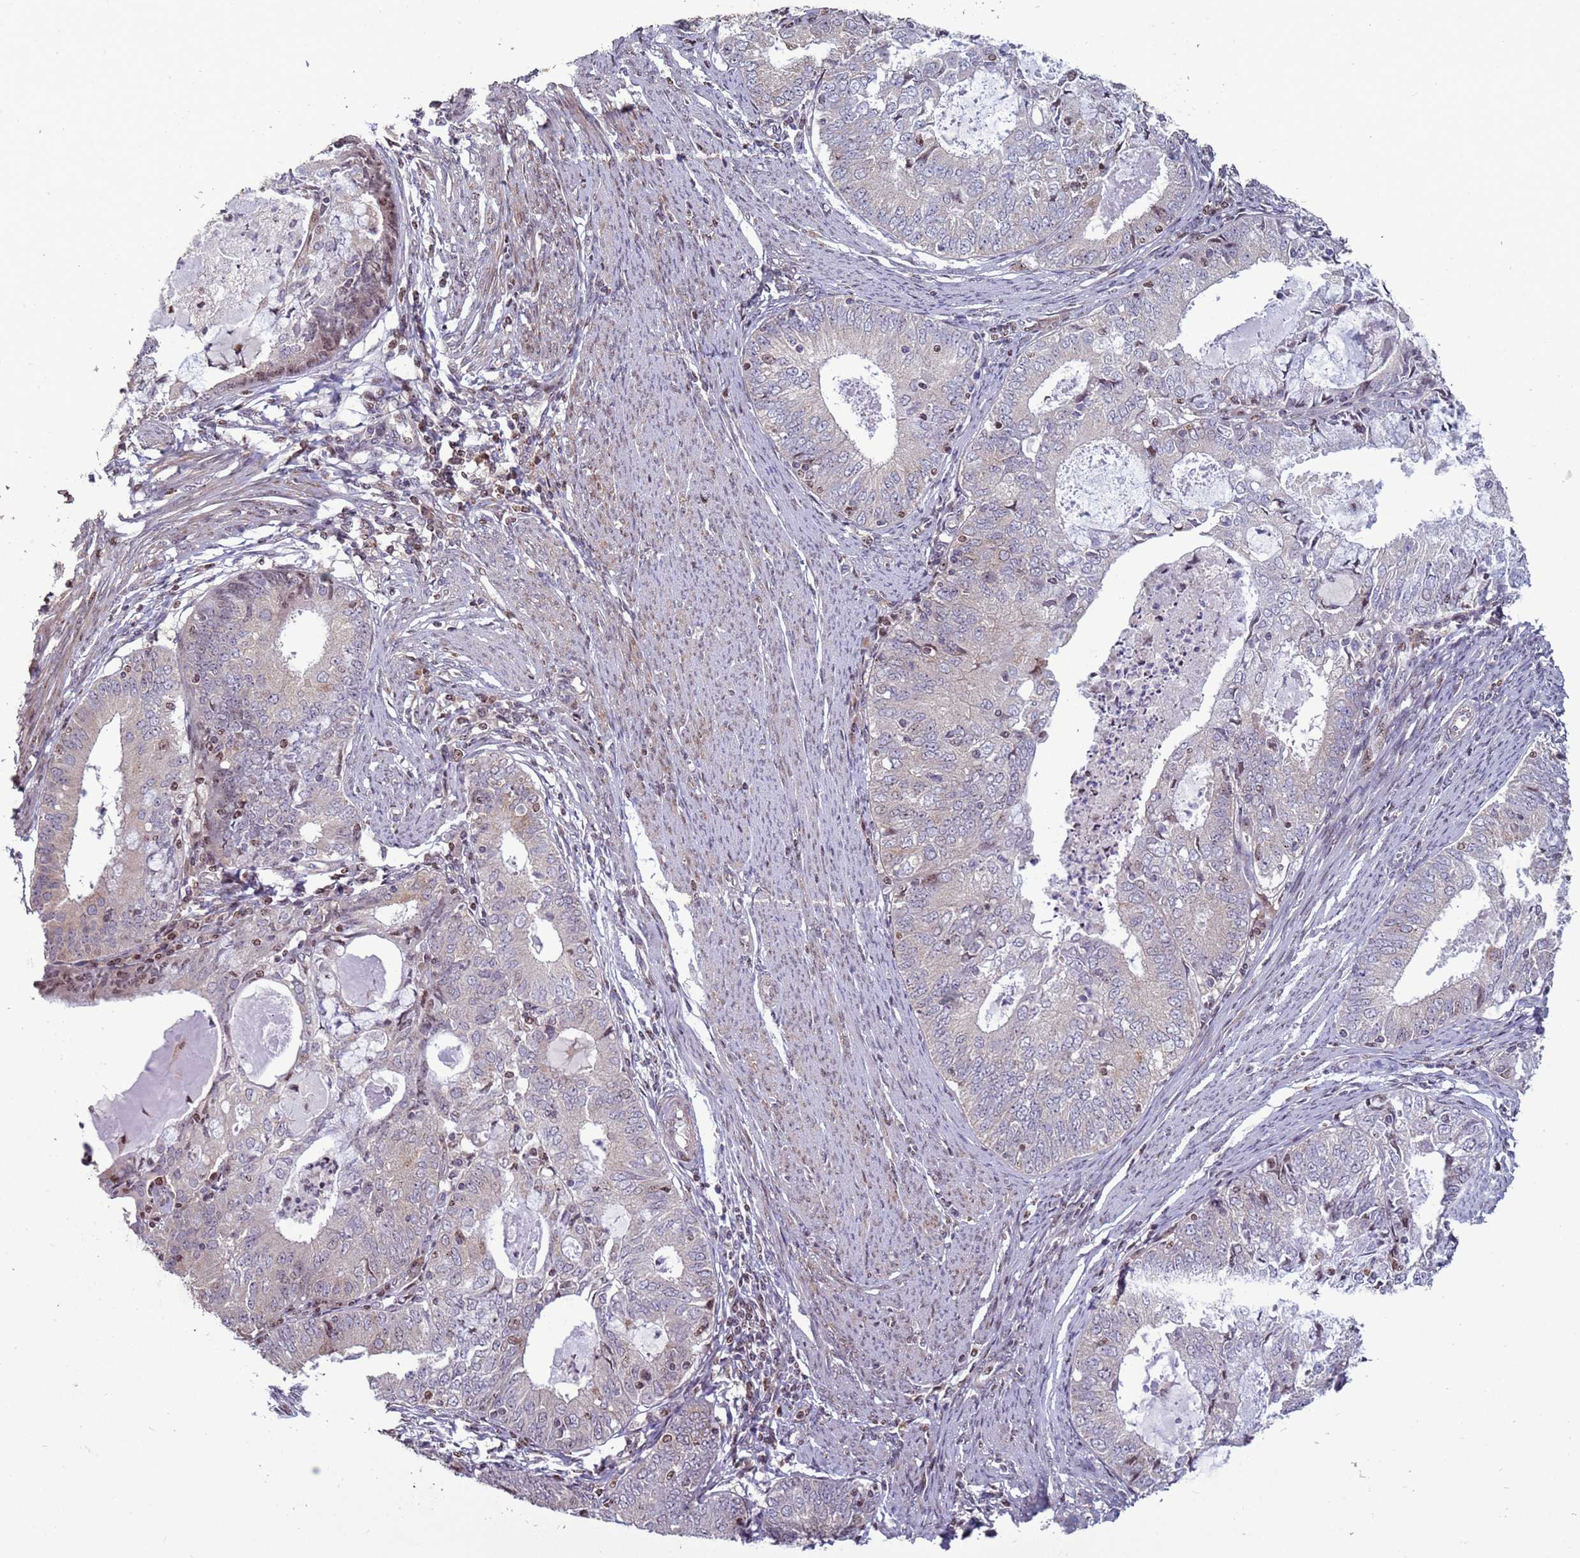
{"staining": {"intensity": "negative", "quantity": "none", "location": "none"}, "tissue": "endometrial cancer", "cell_type": "Tumor cells", "image_type": "cancer", "snomed": [{"axis": "morphology", "description": "Adenocarcinoma, NOS"}, {"axis": "topography", "description": "Endometrium"}], "caption": "Immunohistochemical staining of endometrial cancer (adenocarcinoma) exhibits no significant expression in tumor cells.", "gene": "HGH1", "patient": {"sex": "female", "age": 57}}